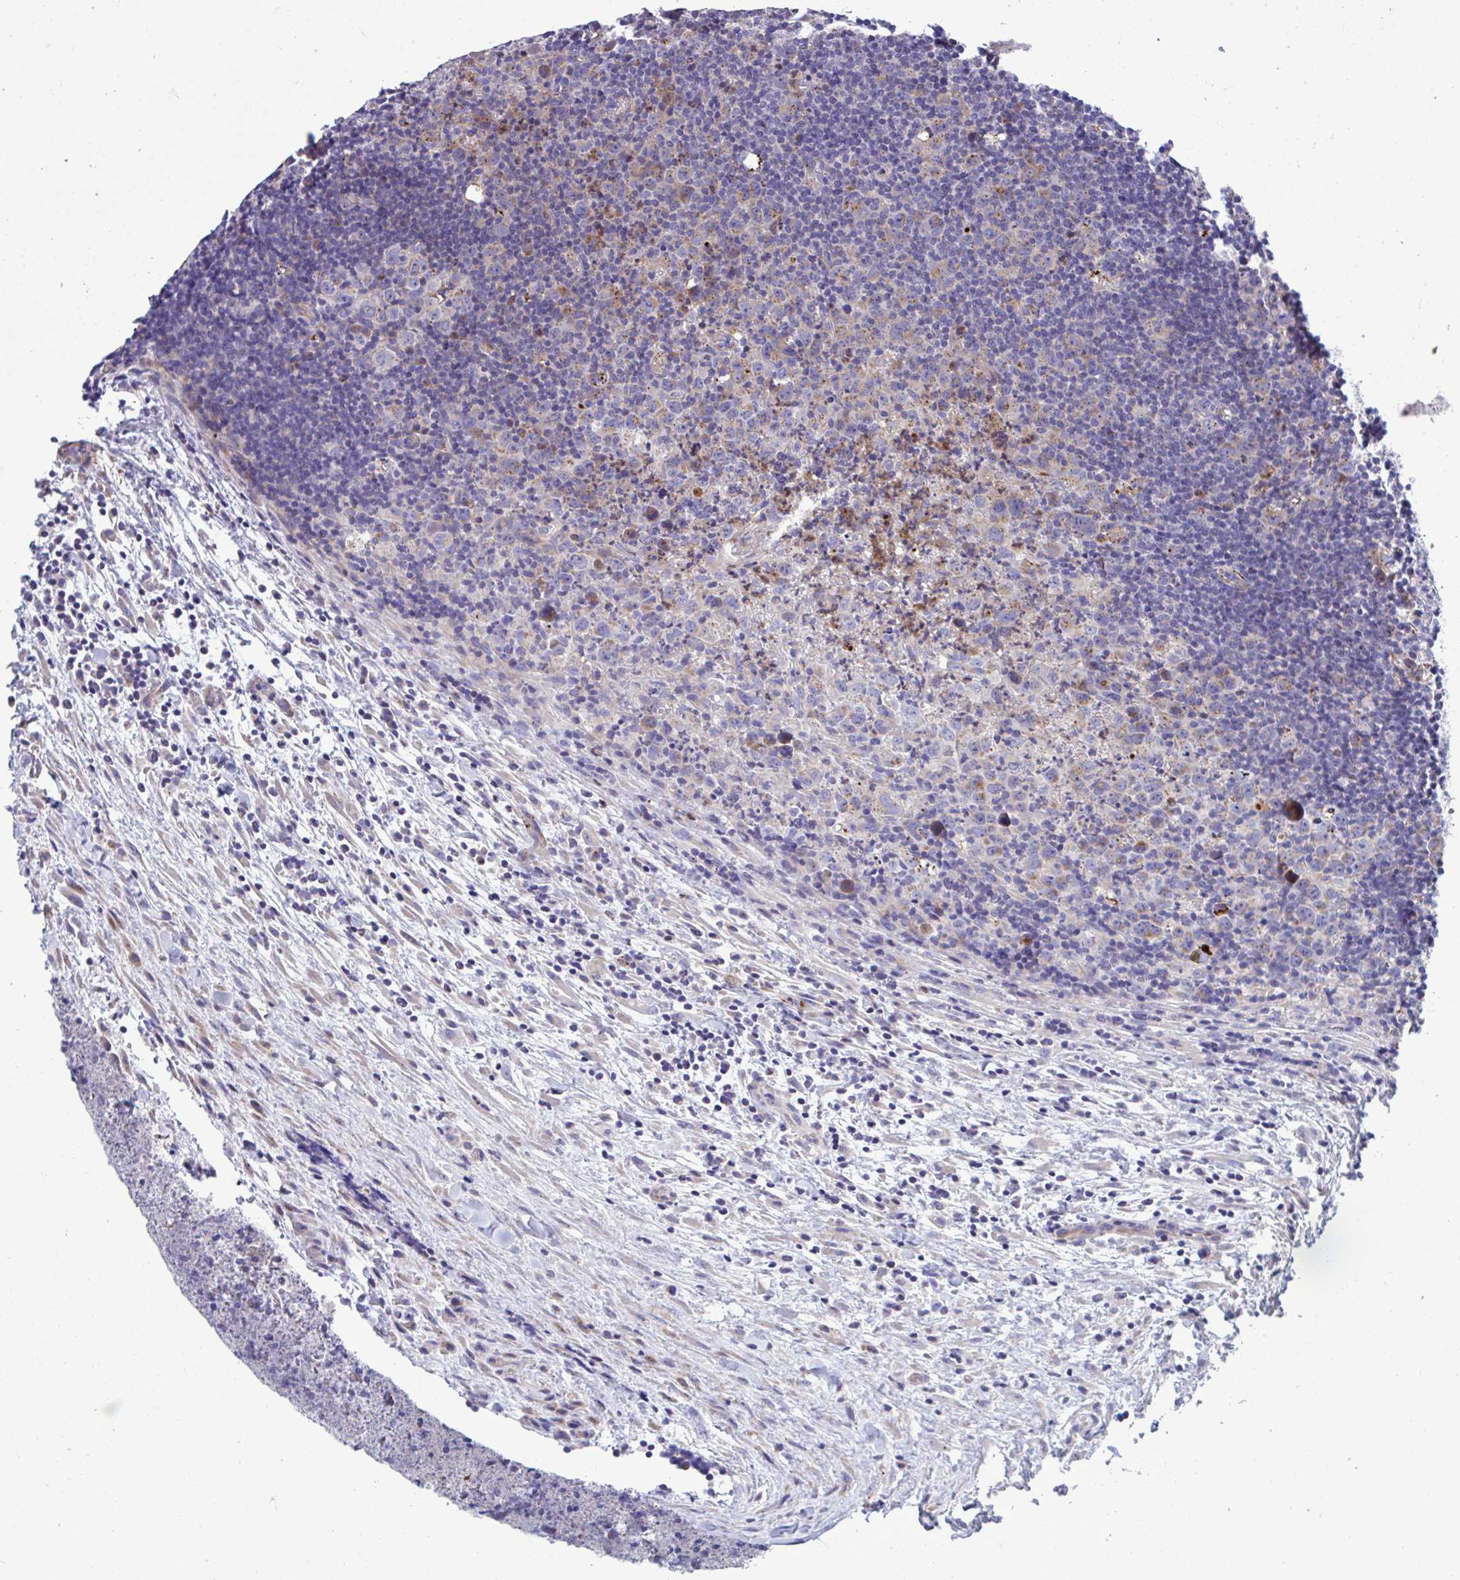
{"staining": {"intensity": "moderate", "quantity": "<25%", "location": "cytoplasmic/membranous"}, "tissue": "lymphoma", "cell_type": "Tumor cells", "image_type": "cancer", "snomed": [{"axis": "morphology", "description": "Hodgkin's disease, NOS"}, {"axis": "topography", "description": "Lymph node"}], "caption": "Moderate cytoplasmic/membranous positivity for a protein is present in about <25% of tumor cells of Hodgkin's disease using immunohistochemistry.", "gene": "MRPS16", "patient": {"sex": "female", "age": 18}}